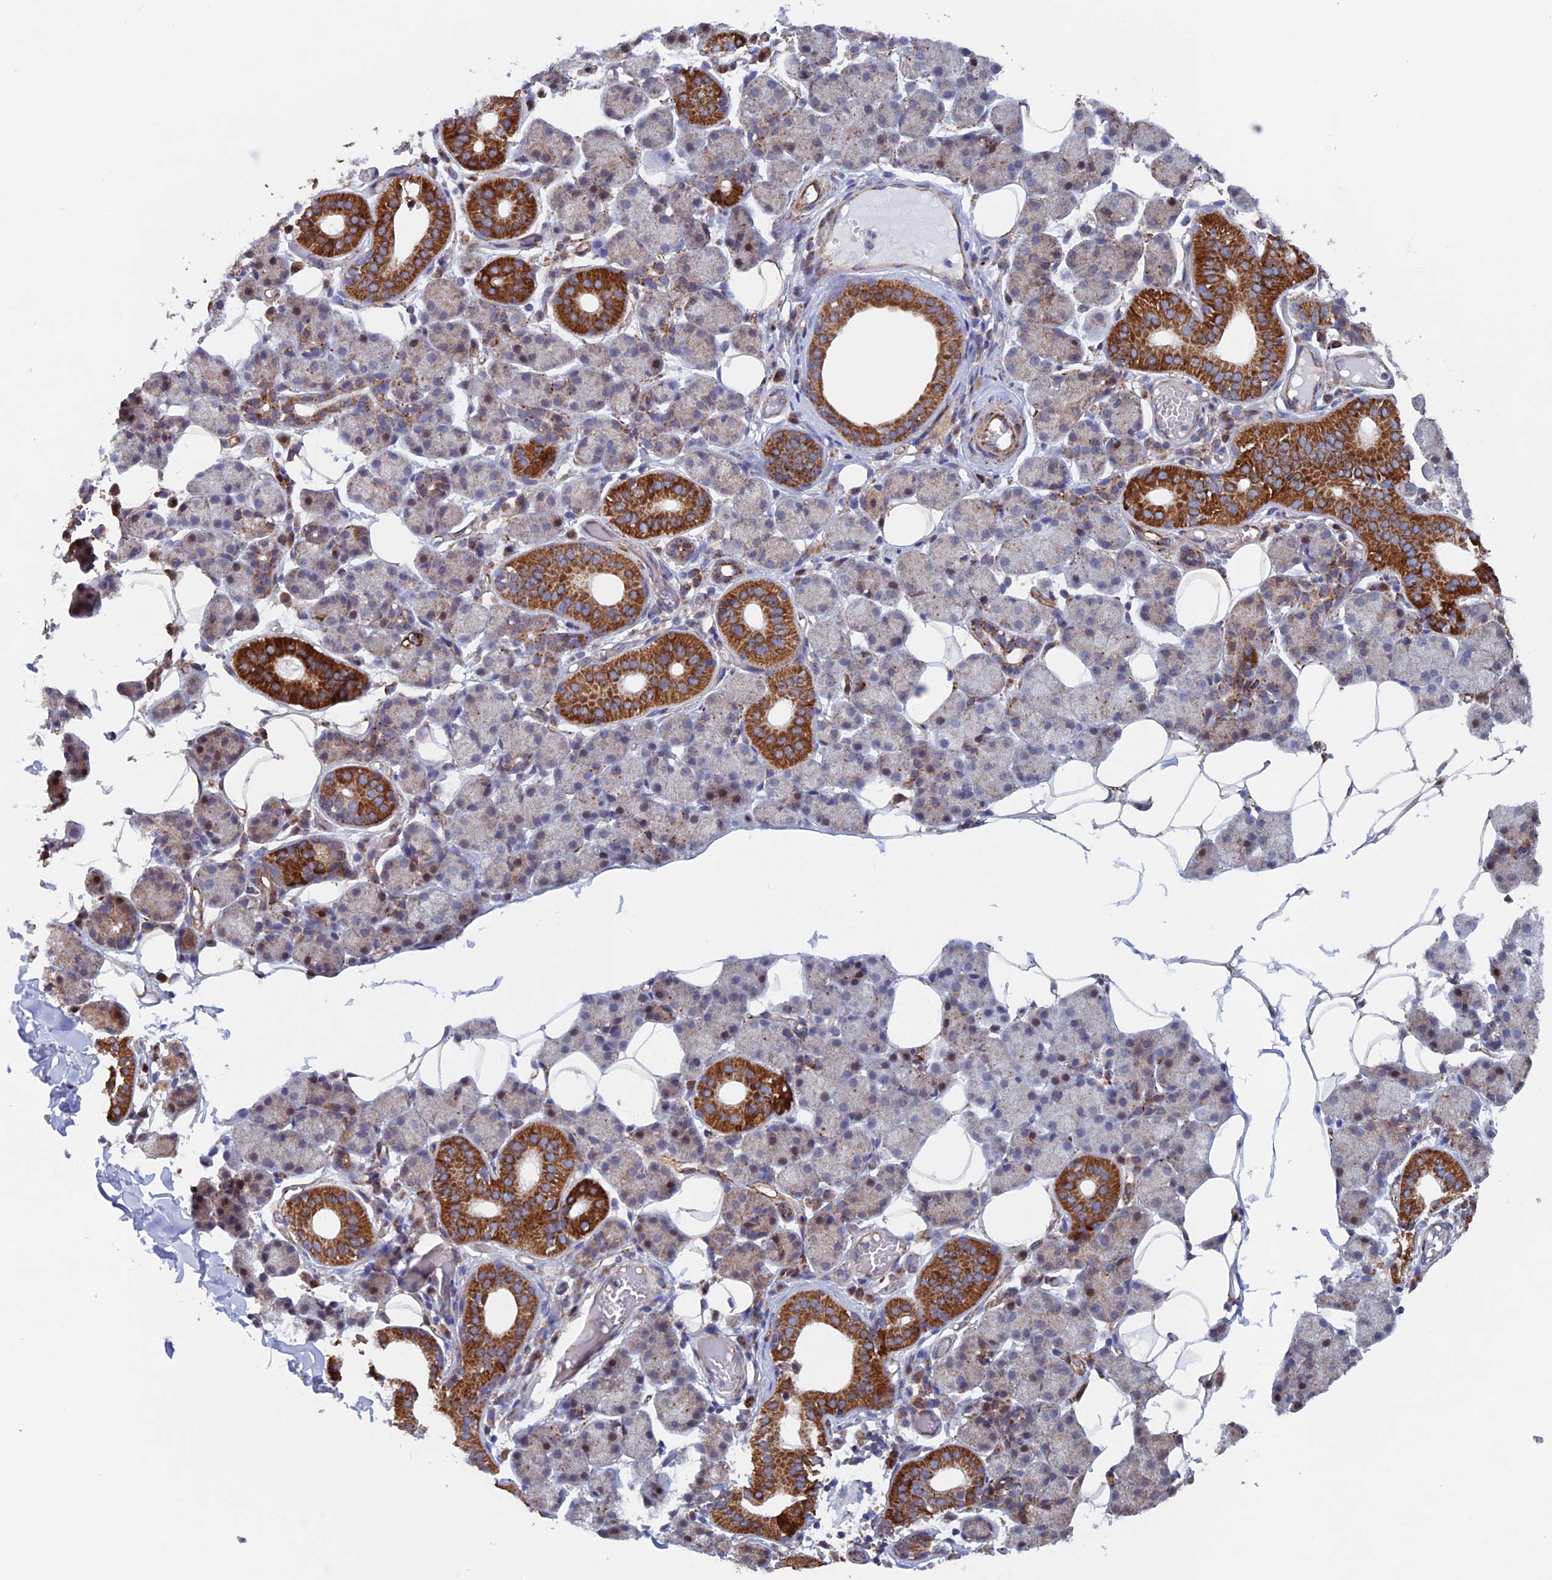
{"staining": {"intensity": "strong", "quantity": "25%-75%", "location": "cytoplasmic/membranous,nuclear"}, "tissue": "salivary gland", "cell_type": "Glandular cells", "image_type": "normal", "snomed": [{"axis": "morphology", "description": "Normal tissue, NOS"}, {"axis": "topography", "description": "Salivary gland"}], "caption": "Salivary gland stained for a protein displays strong cytoplasmic/membranous,nuclear positivity in glandular cells. (DAB = brown stain, brightfield microscopy at high magnification).", "gene": "MRPL1", "patient": {"sex": "female", "age": 33}}